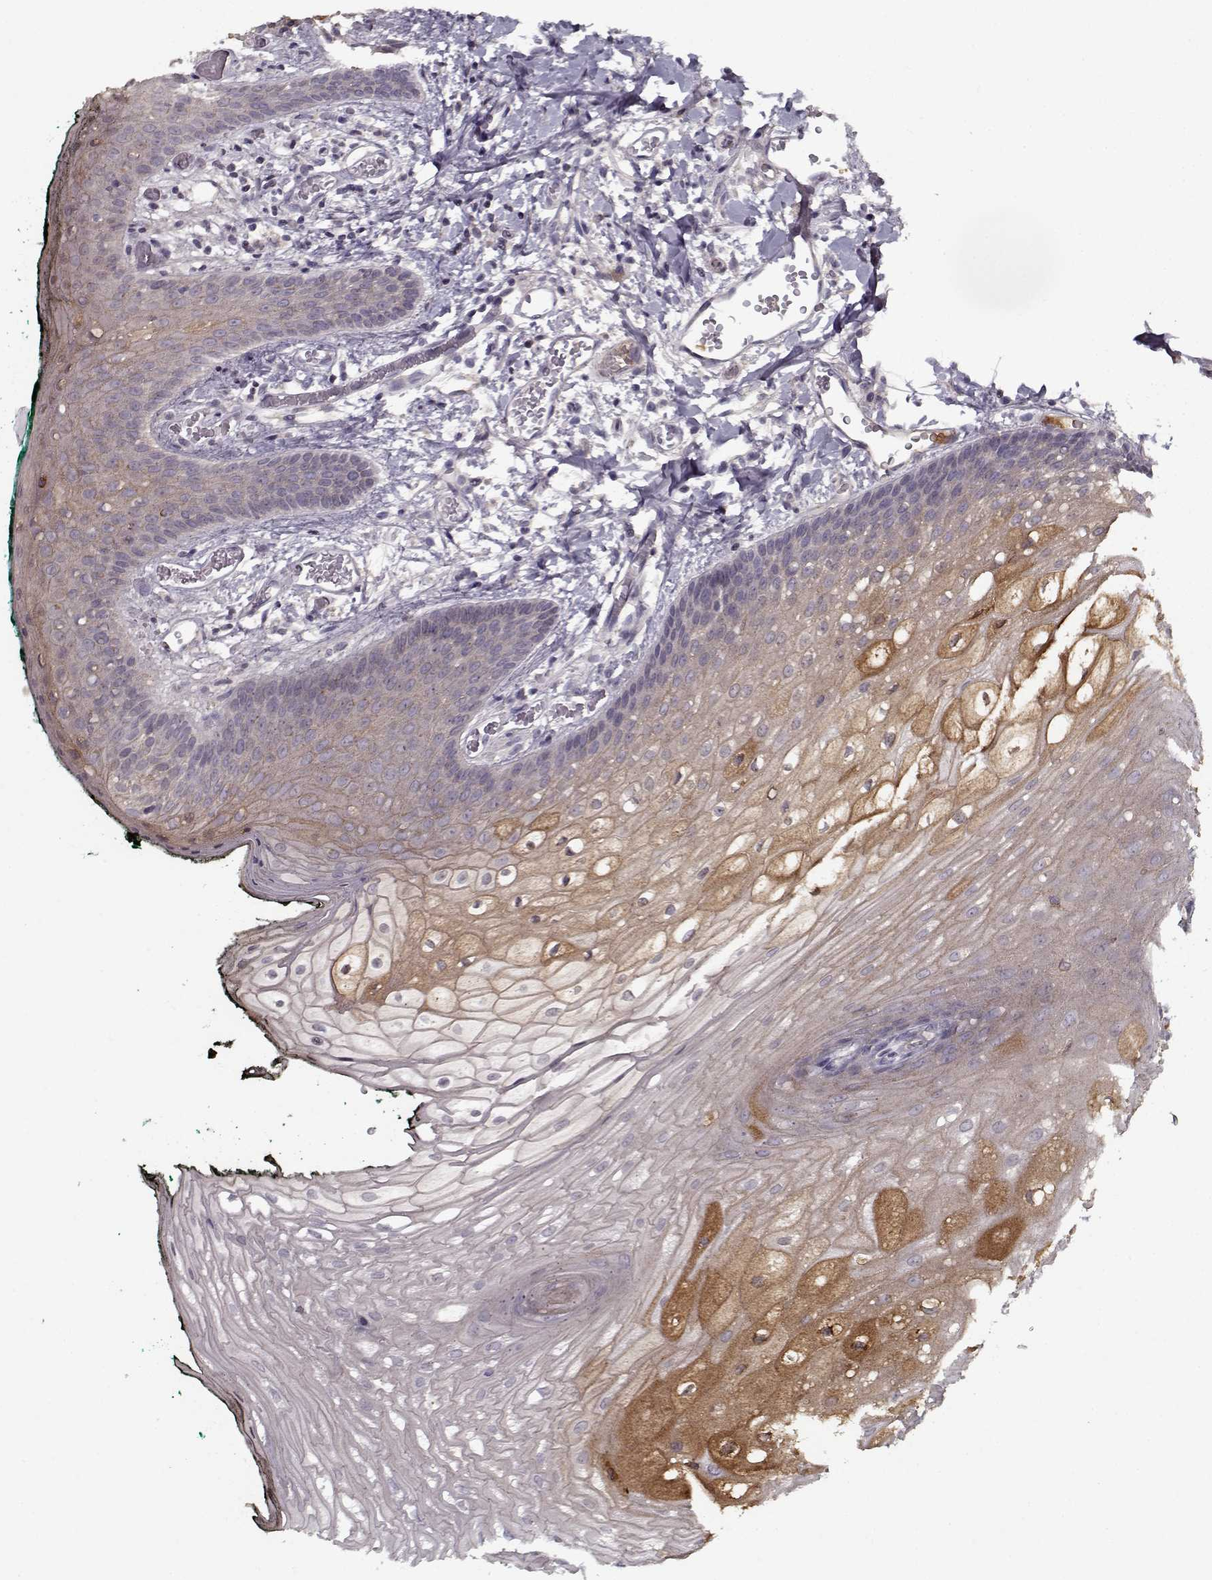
{"staining": {"intensity": "moderate", "quantity": "<25%", "location": "cytoplasmic/membranous"}, "tissue": "oral mucosa", "cell_type": "Squamous epithelial cells", "image_type": "normal", "snomed": [{"axis": "morphology", "description": "Normal tissue, NOS"}, {"axis": "topography", "description": "Oral tissue"}, {"axis": "topography", "description": "Head-Neck"}], "caption": "The photomicrograph demonstrates staining of benign oral mucosa, revealing moderate cytoplasmic/membranous protein staining (brown color) within squamous epithelial cells.", "gene": "AFM", "patient": {"sex": "female", "age": 68}}